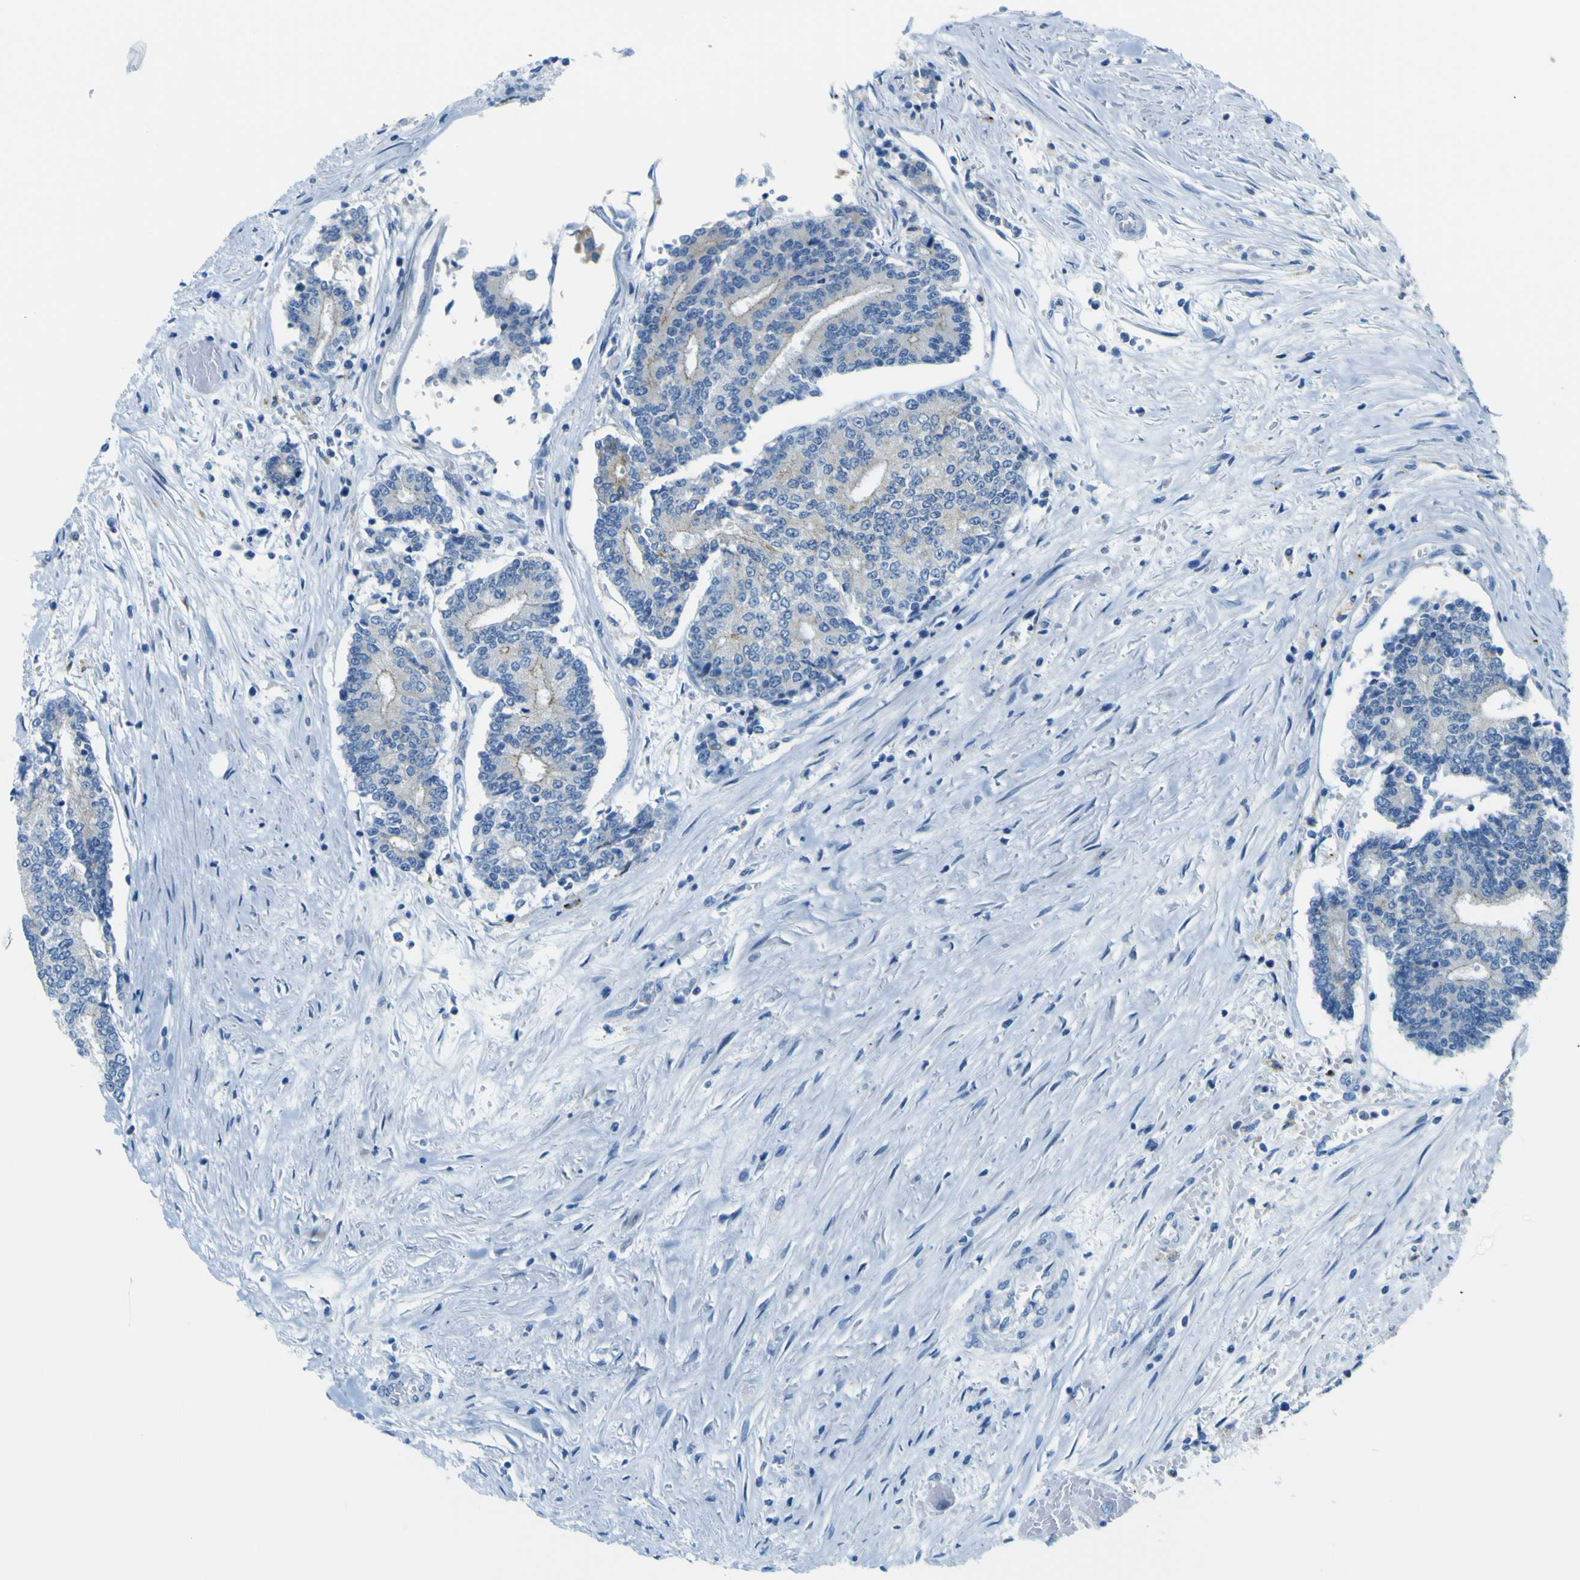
{"staining": {"intensity": "negative", "quantity": "none", "location": "none"}, "tissue": "prostate cancer", "cell_type": "Tumor cells", "image_type": "cancer", "snomed": [{"axis": "morphology", "description": "Normal tissue, NOS"}, {"axis": "morphology", "description": "Adenocarcinoma, High grade"}, {"axis": "topography", "description": "Prostate"}, {"axis": "topography", "description": "Seminal veicle"}], "caption": "Prostate high-grade adenocarcinoma was stained to show a protein in brown. There is no significant staining in tumor cells.", "gene": "ACSL1", "patient": {"sex": "male", "age": 55}}